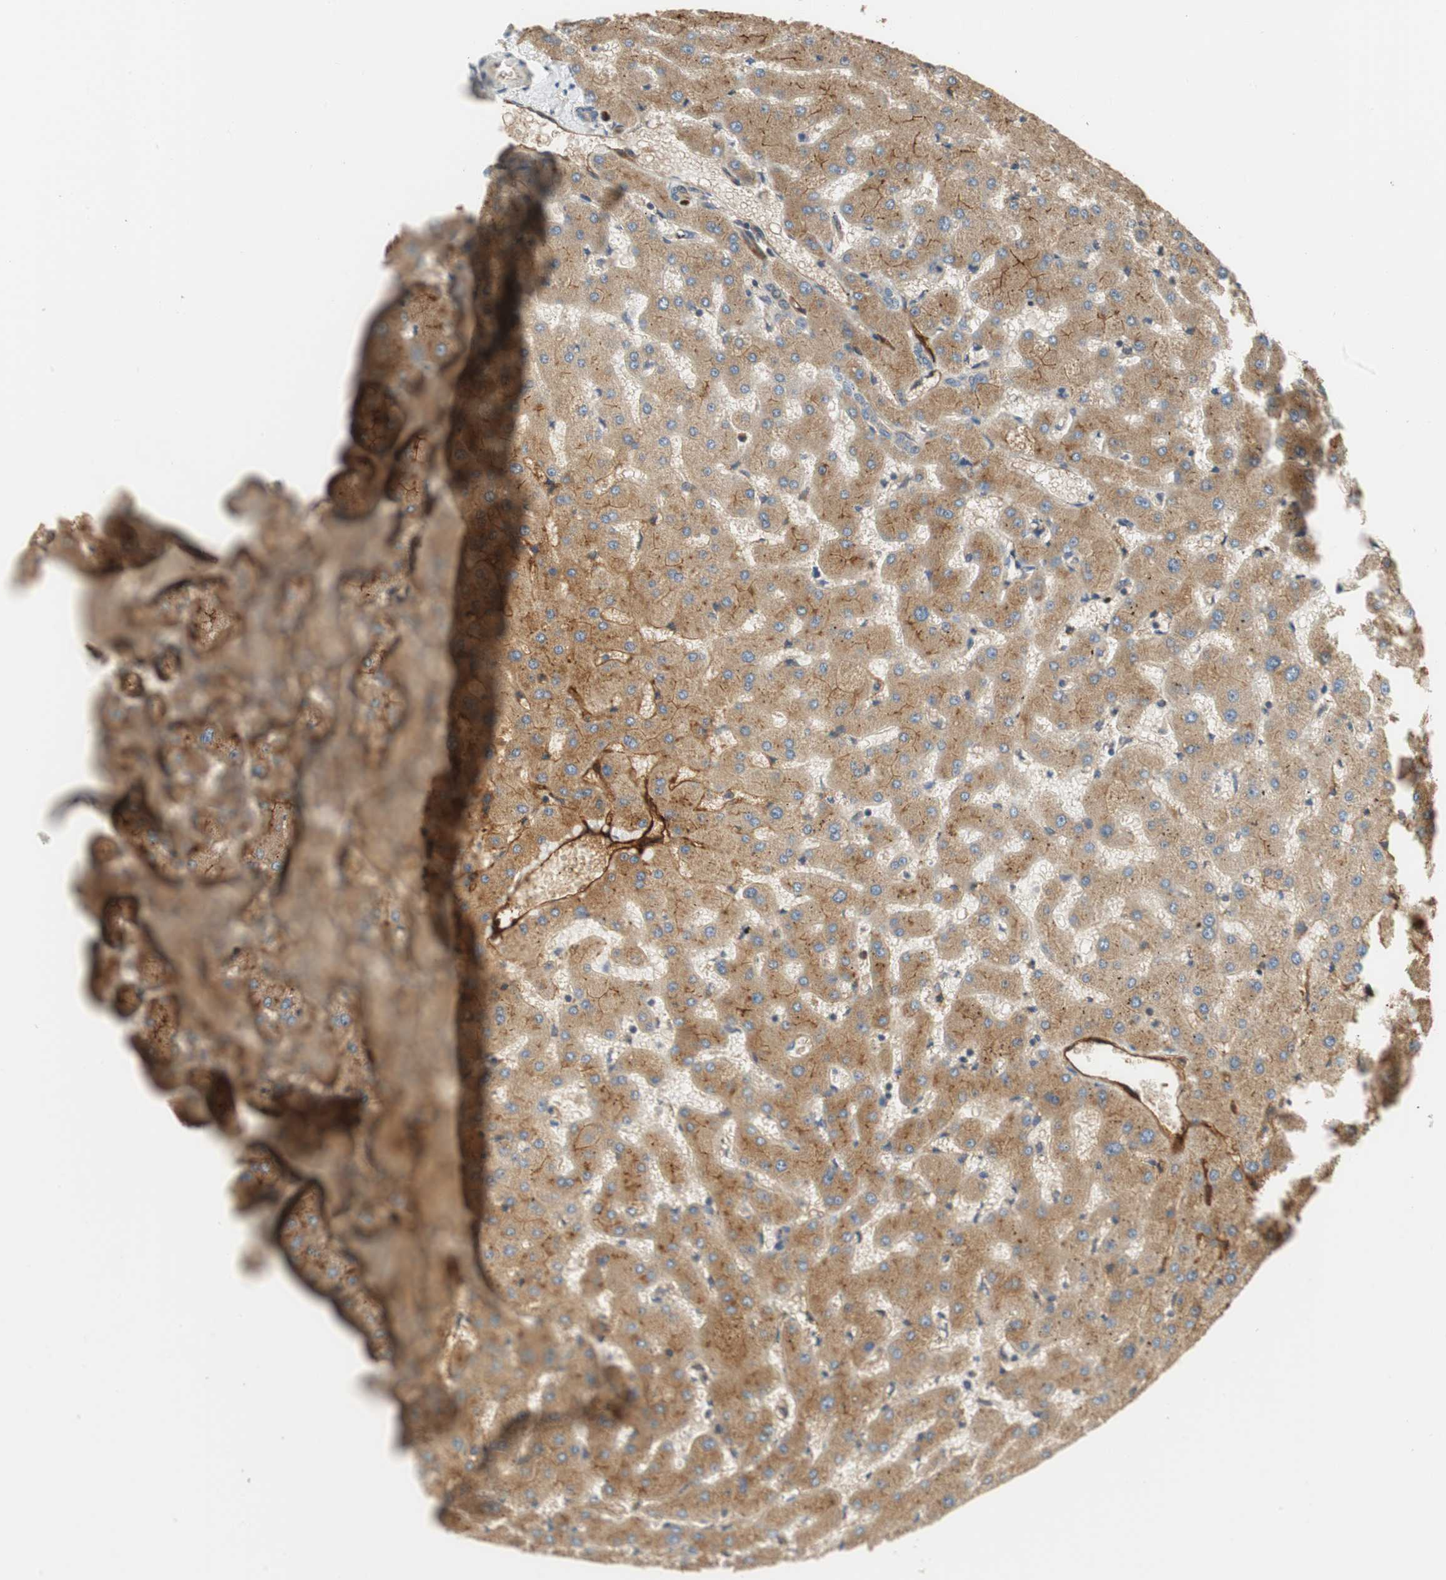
{"staining": {"intensity": "weak", "quantity": "<25%", "location": "cytoplasmic/membranous"}, "tissue": "liver", "cell_type": "Cholangiocytes", "image_type": "normal", "snomed": [{"axis": "morphology", "description": "Normal tissue, NOS"}, {"axis": "topography", "description": "Liver"}], "caption": "An IHC photomicrograph of benign liver is shown. There is no staining in cholangiocytes of liver. (DAB (3,3'-diaminobenzidine) immunohistochemistry, high magnification).", "gene": "ALPL", "patient": {"sex": "female", "age": 63}}